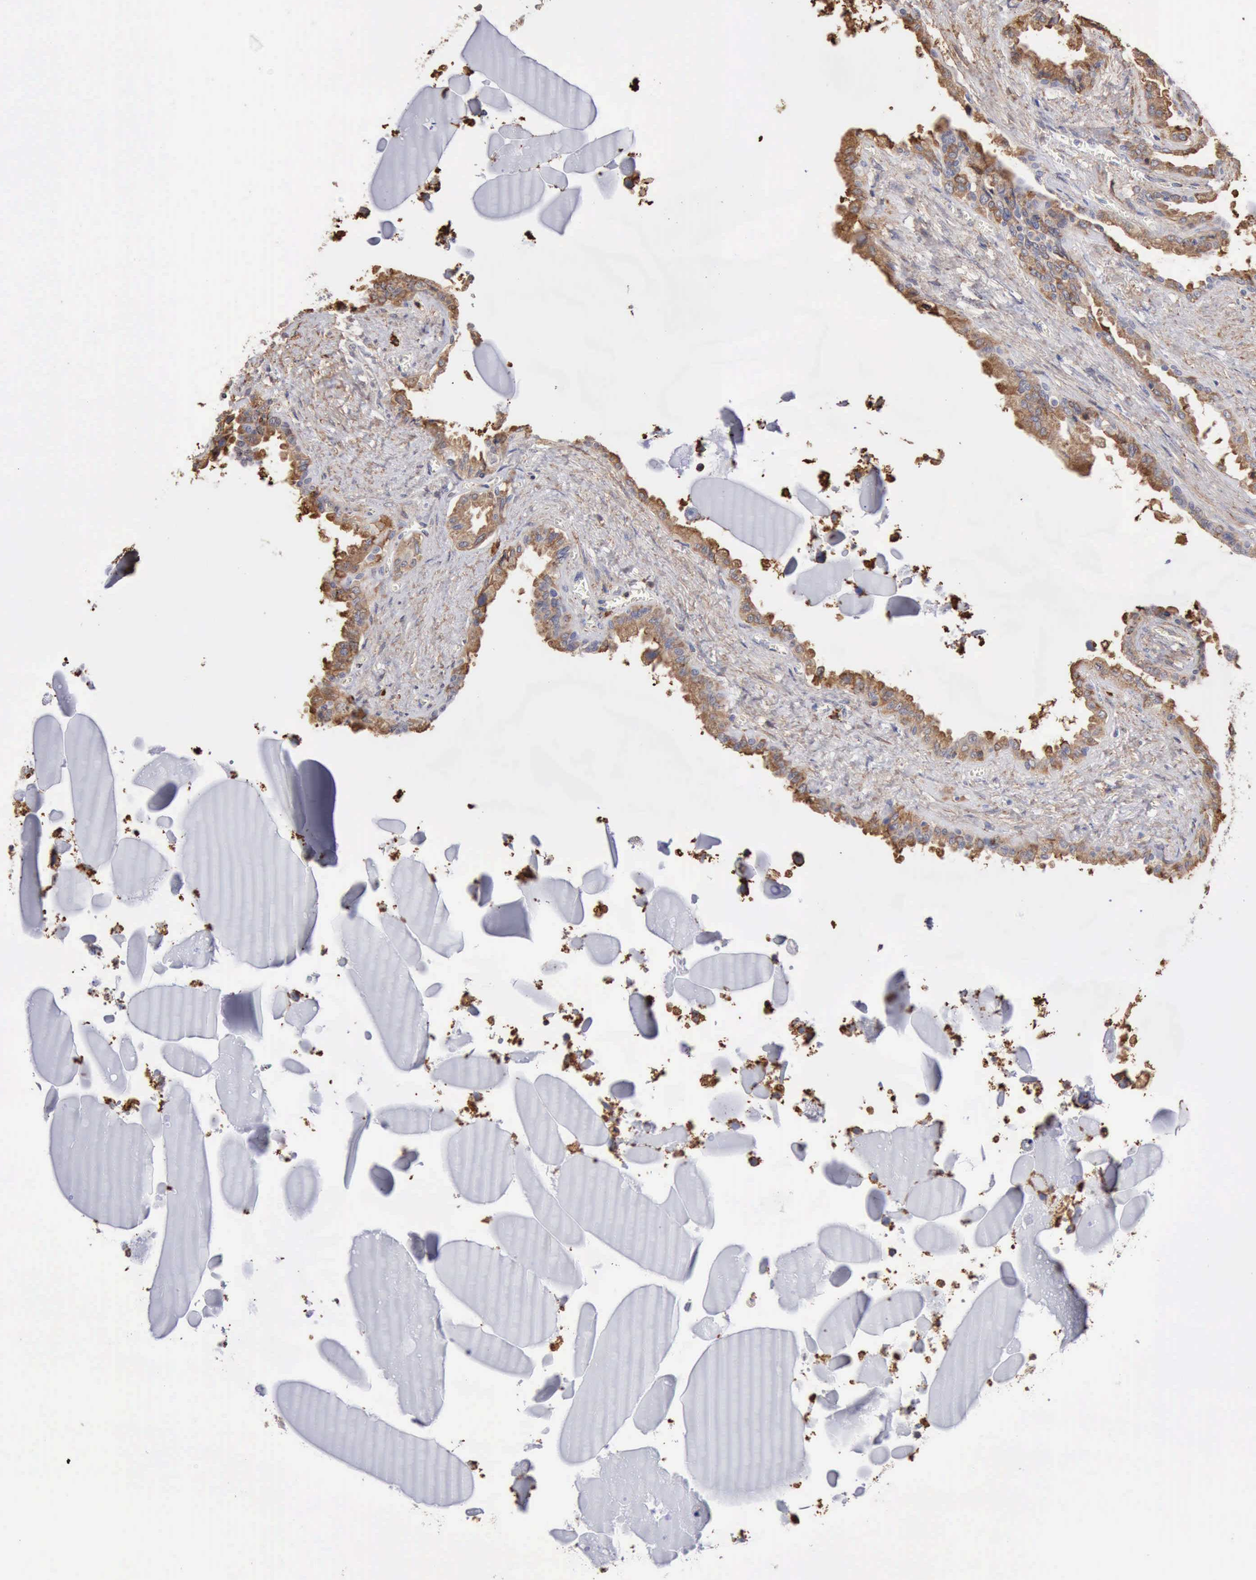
{"staining": {"intensity": "weak", "quantity": ">75%", "location": "cytoplasmic/membranous"}, "tissue": "seminal vesicle", "cell_type": "Glandular cells", "image_type": "normal", "snomed": [{"axis": "morphology", "description": "Normal tissue, NOS"}, {"axis": "morphology", "description": "Inflammation, NOS"}, {"axis": "topography", "description": "Urinary bladder"}, {"axis": "topography", "description": "Prostate"}, {"axis": "topography", "description": "Seminal veicle"}], "caption": "Protein staining shows weak cytoplasmic/membranous positivity in about >75% of glandular cells in normal seminal vesicle.", "gene": "GPR101", "patient": {"sex": "male", "age": 82}}